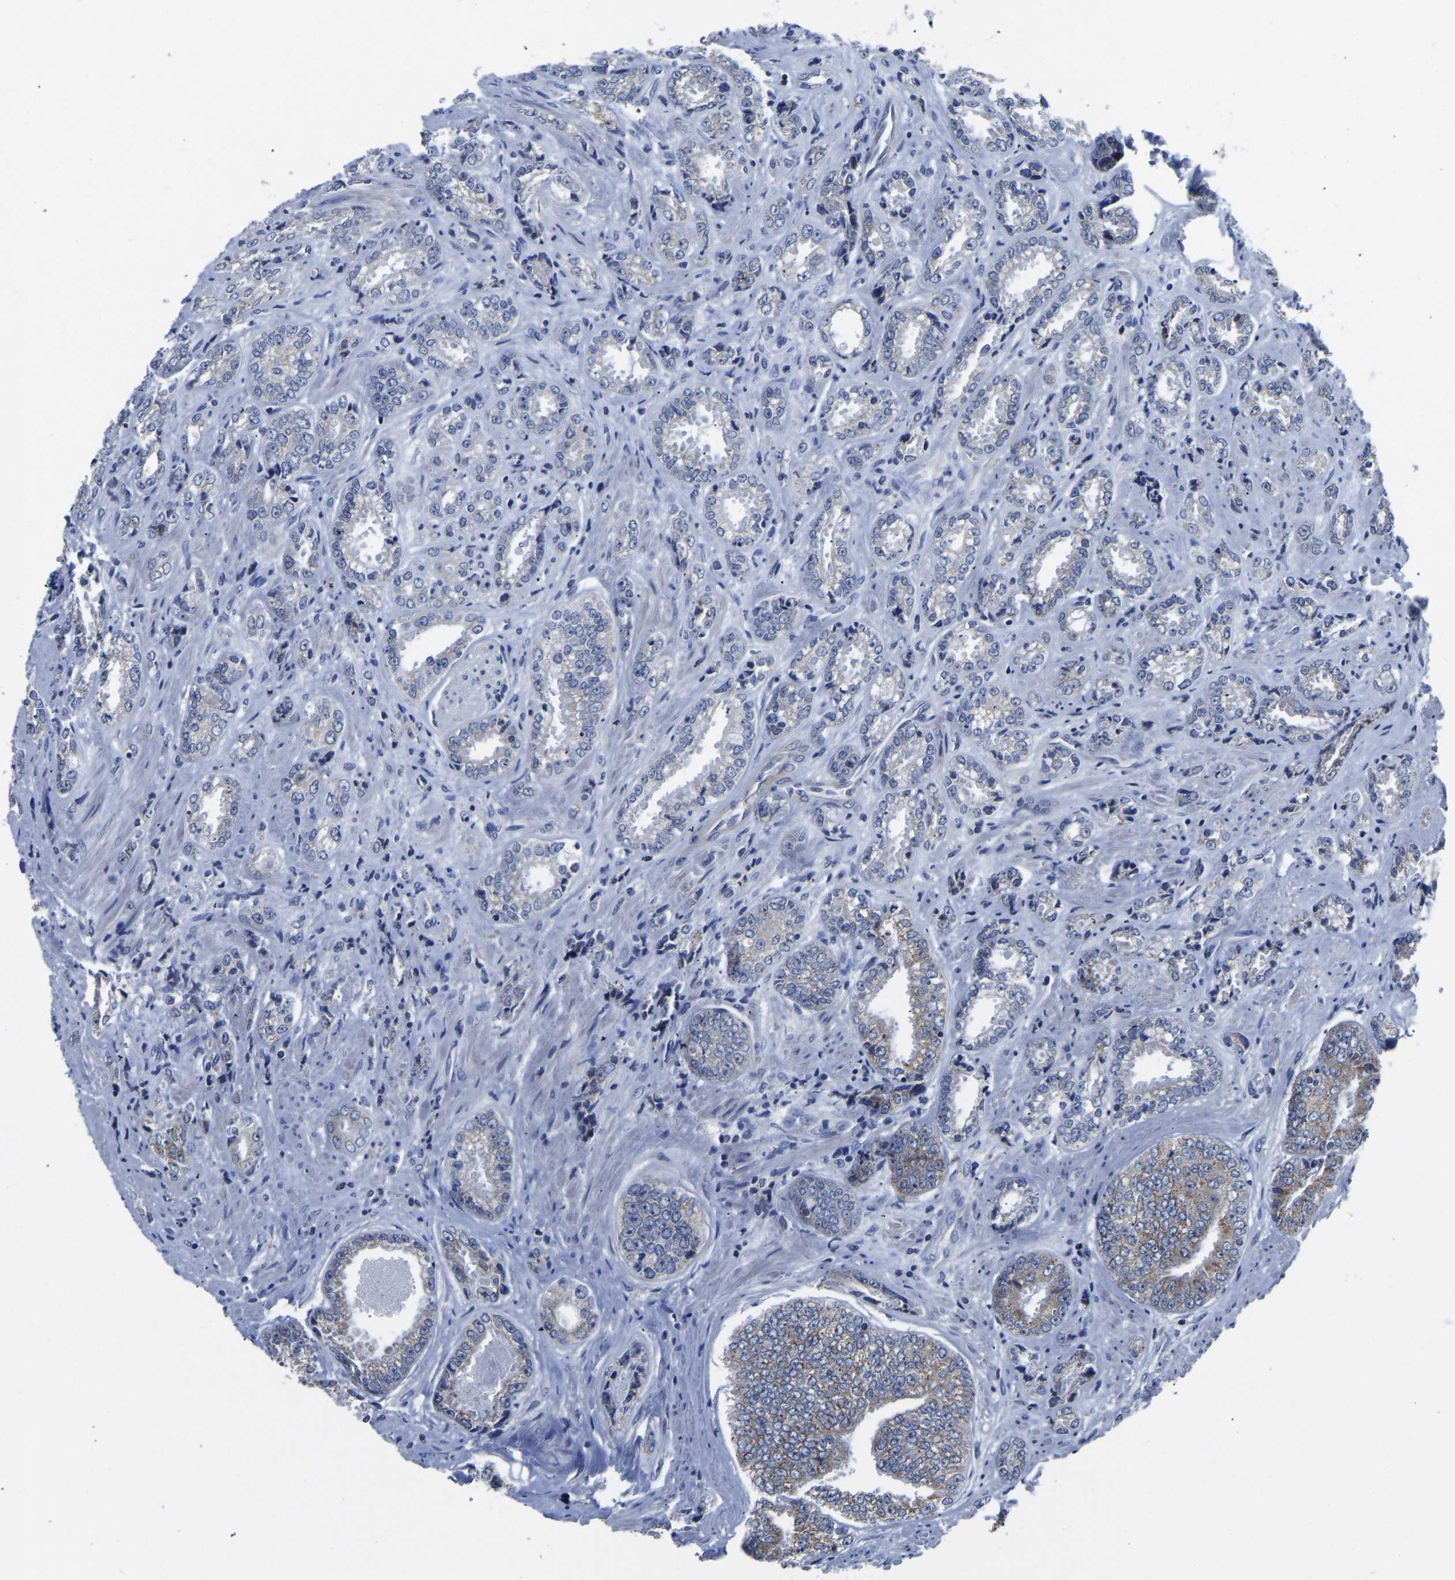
{"staining": {"intensity": "moderate", "quantity": "<25%", "location": "cytoplasmic/membranous"}, "tissue": "prostate cancer", "cell_type": "Tumor cells", "image_type": "cancer", "snomed": [{"axis": "morphology", "description": "Adenocarcinoma, High grade"}, {"axis": "topography", "description": "Prostate"}], "caption": "High-grade adenocarcinoma (prostate) stained with DAB immunohistochemistry (IHC) demonstrates low levels of moderate cytoplasmic/membranous positivity in about <25% of tumor cells.", "gene": "FGD5", "patient": {"sex": "male", "age": 61}}